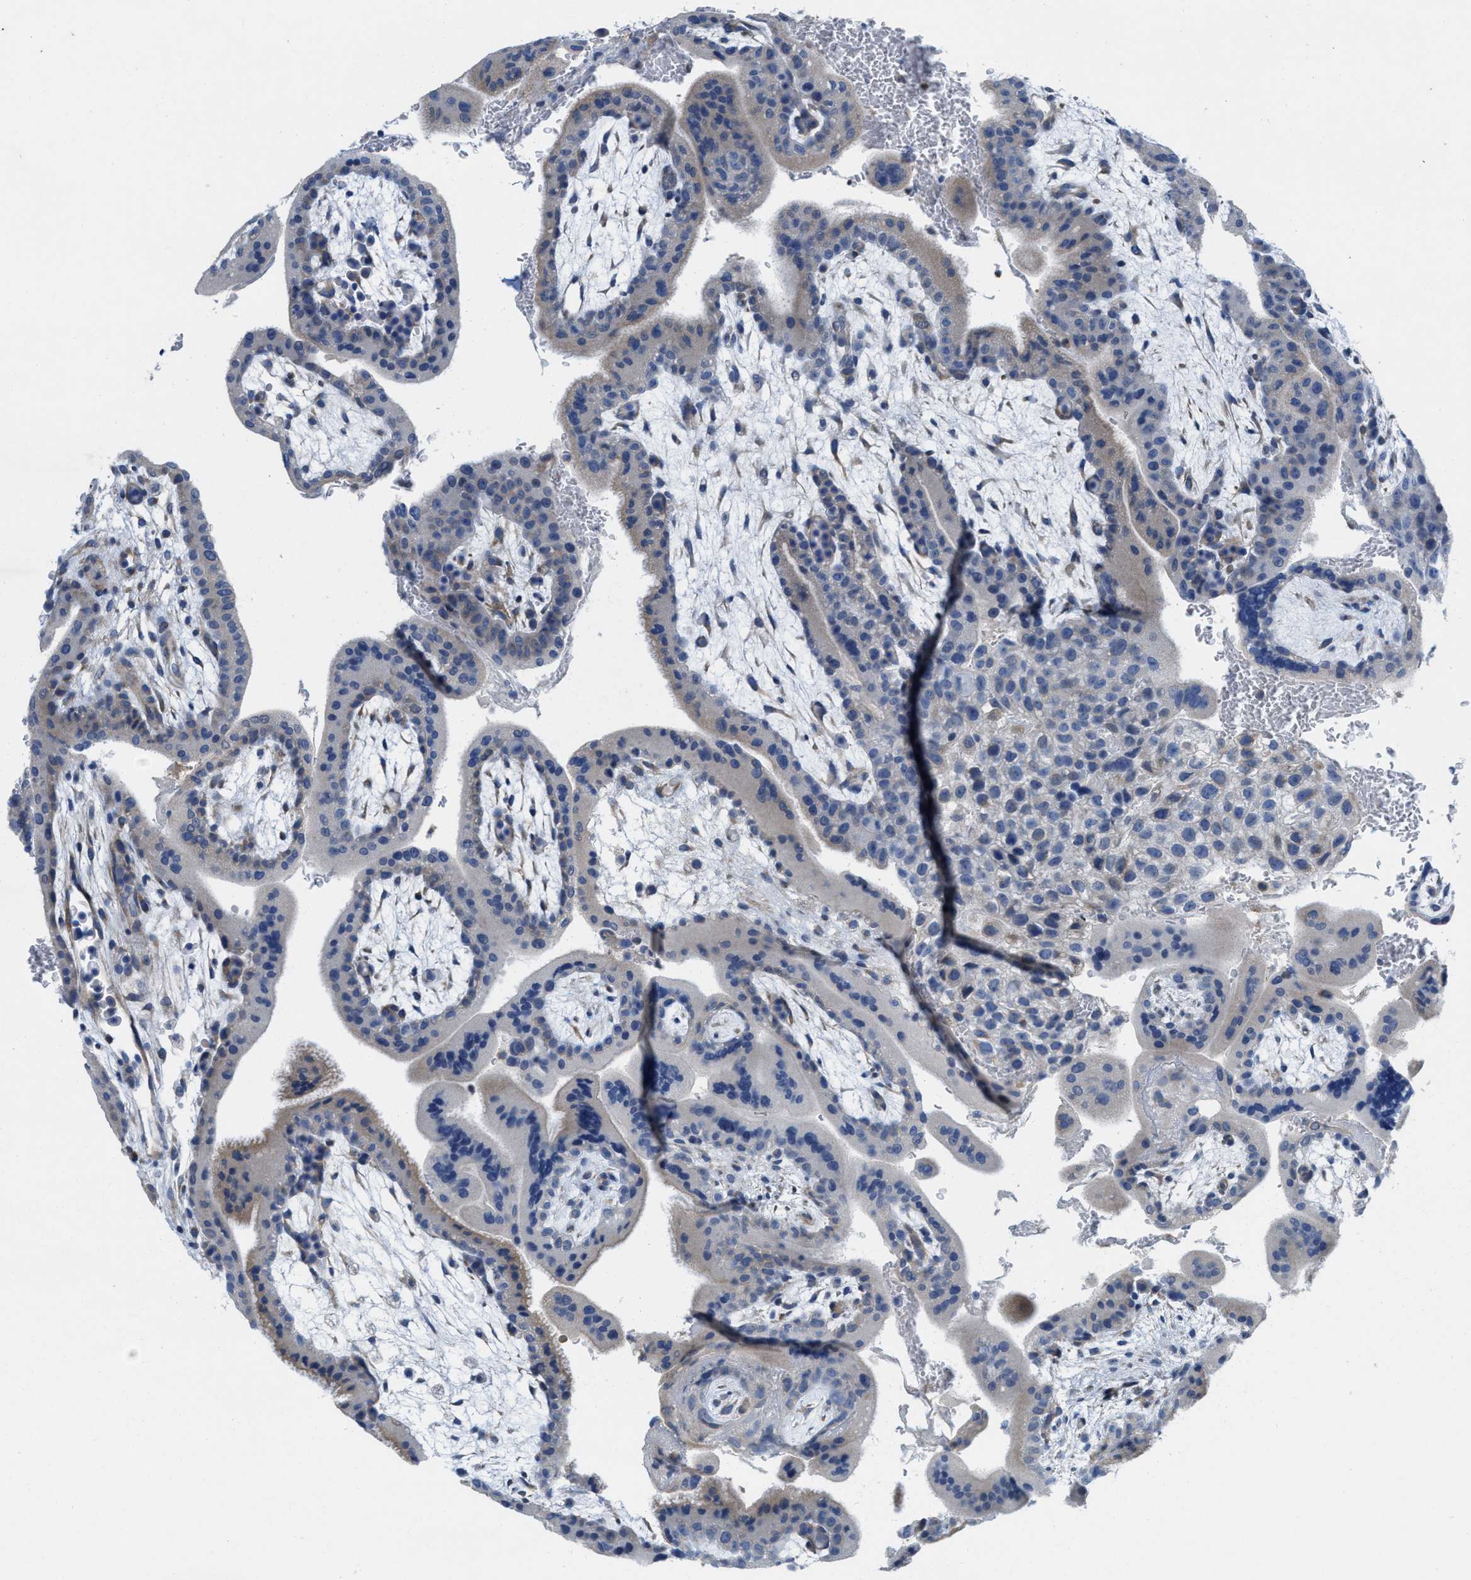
{"staining": {"intensity": "weak", "quantity": ">75%", "location": "cytoplasmic/membranous"}, "tissue": "placenta", "cell_type": "Decidual cells", "image_type": "normal", "snomed": [{"axis": "morphology", "description": "Normal tissue, NOS"}, {"axis": "topography", "description": "Placenta"}], "caption": "Immunohistochemistry (IHC) of benign human placenta displays low levels of weak cytoplasmic/membranous expression in approximately >75% of decidual cells.", "gene": "CPA2", "patient": {"sex": "female", "age": 35}}